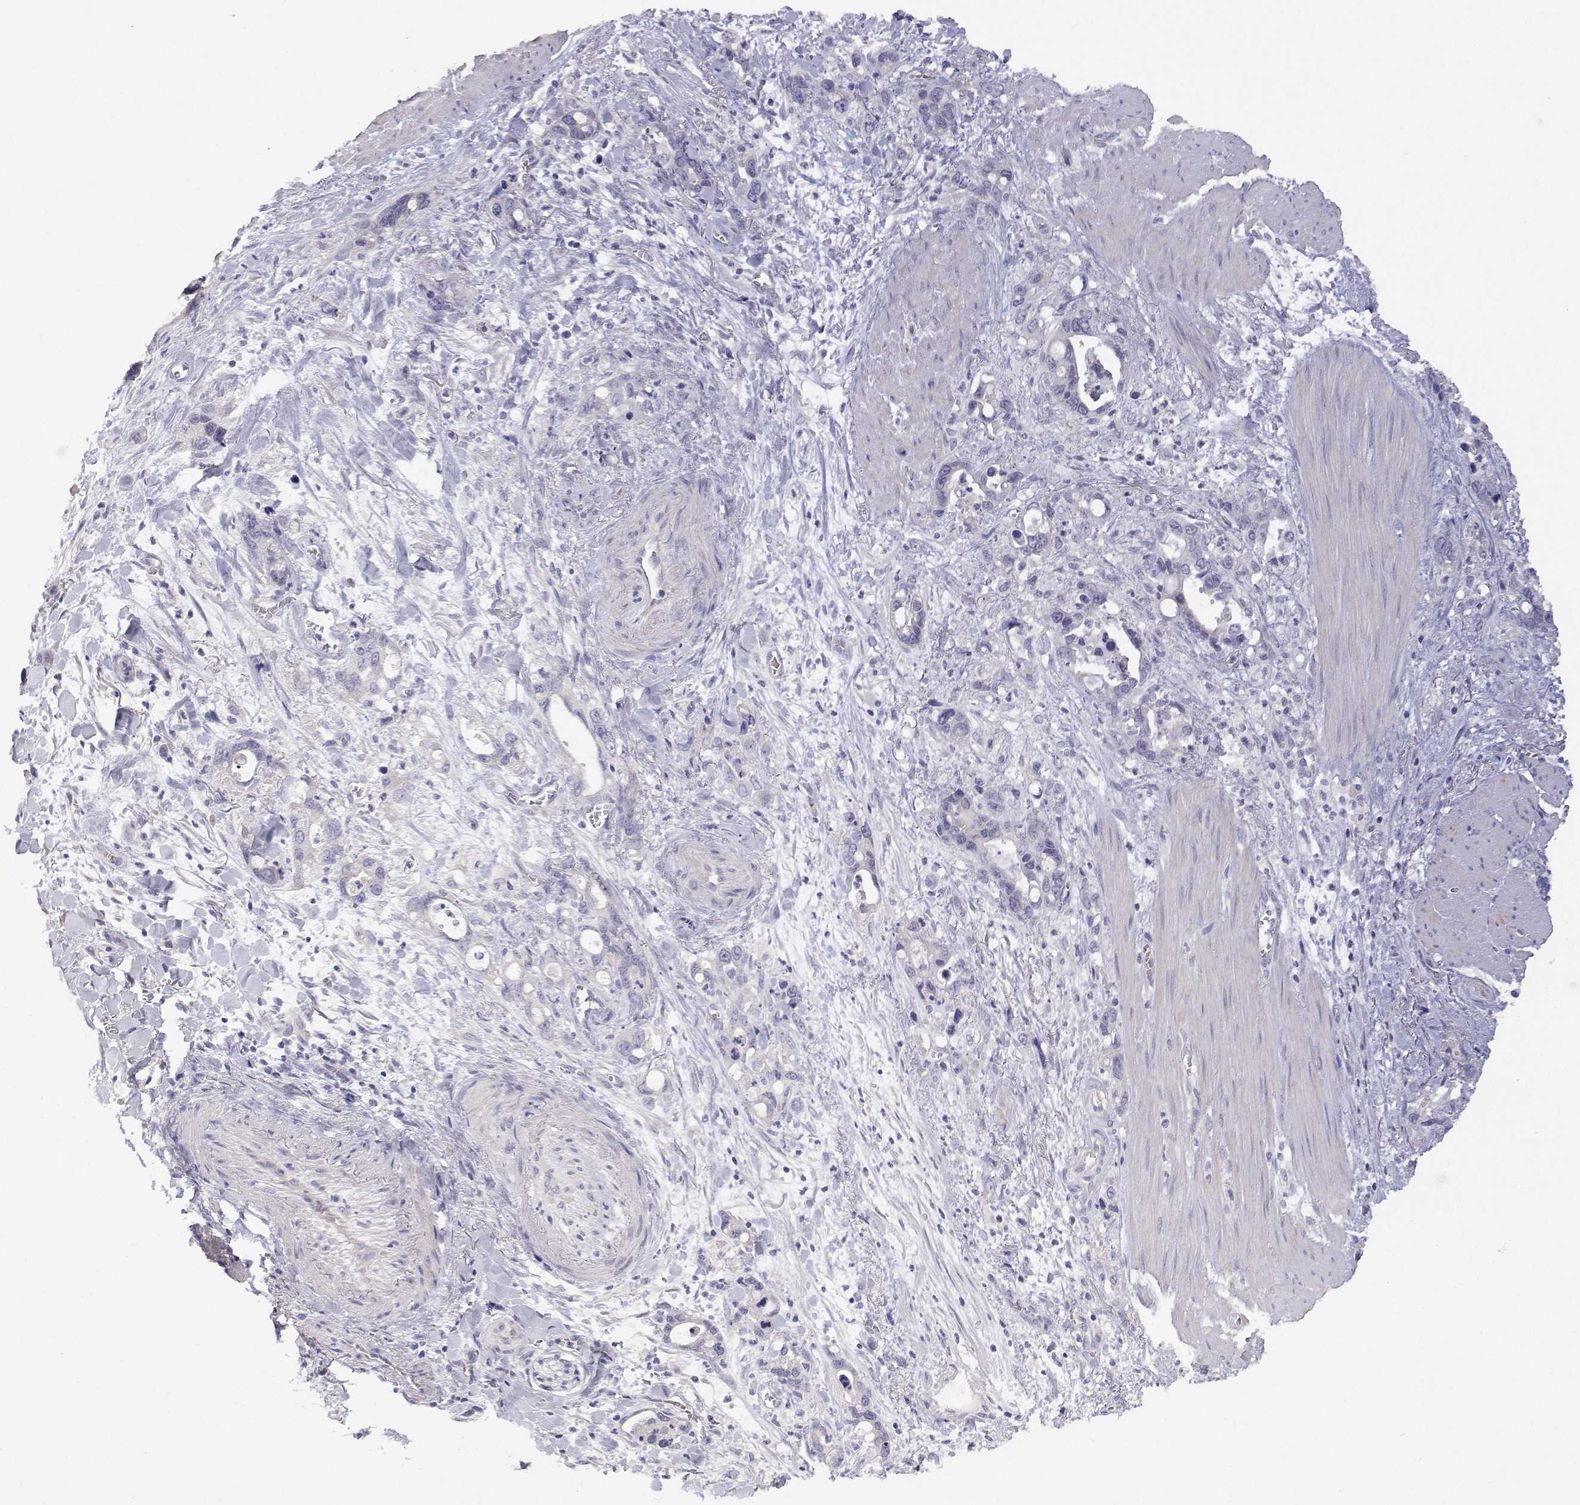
{"staining": {"intensity": "negative", "quantity": "none", "location": "none"}, "tissue": "stomach cancer", "cell_type": "Tumor cells", "image_type": "cancer", "snomed": [{"axis": "morphology", "description": "Normal tissue, NOS"}, {"axis": "morphology", "description": "Adenocarcinoma, NOS"}, {"axis": "topography", "description": "Esophagus"}, {"axis": "topography", "description": "Stomach, upper"}], "caption": "Stomach cancer was stained to show a protein in brown. There is no significant expression in tumor cells. (DAB (3,3'-diaminobenzidine) immunohistochemistry (IHC) with hematoxylin counter stain).", "gene": "ANKRD65", "patient": {"sex": "male", "age": 74}}